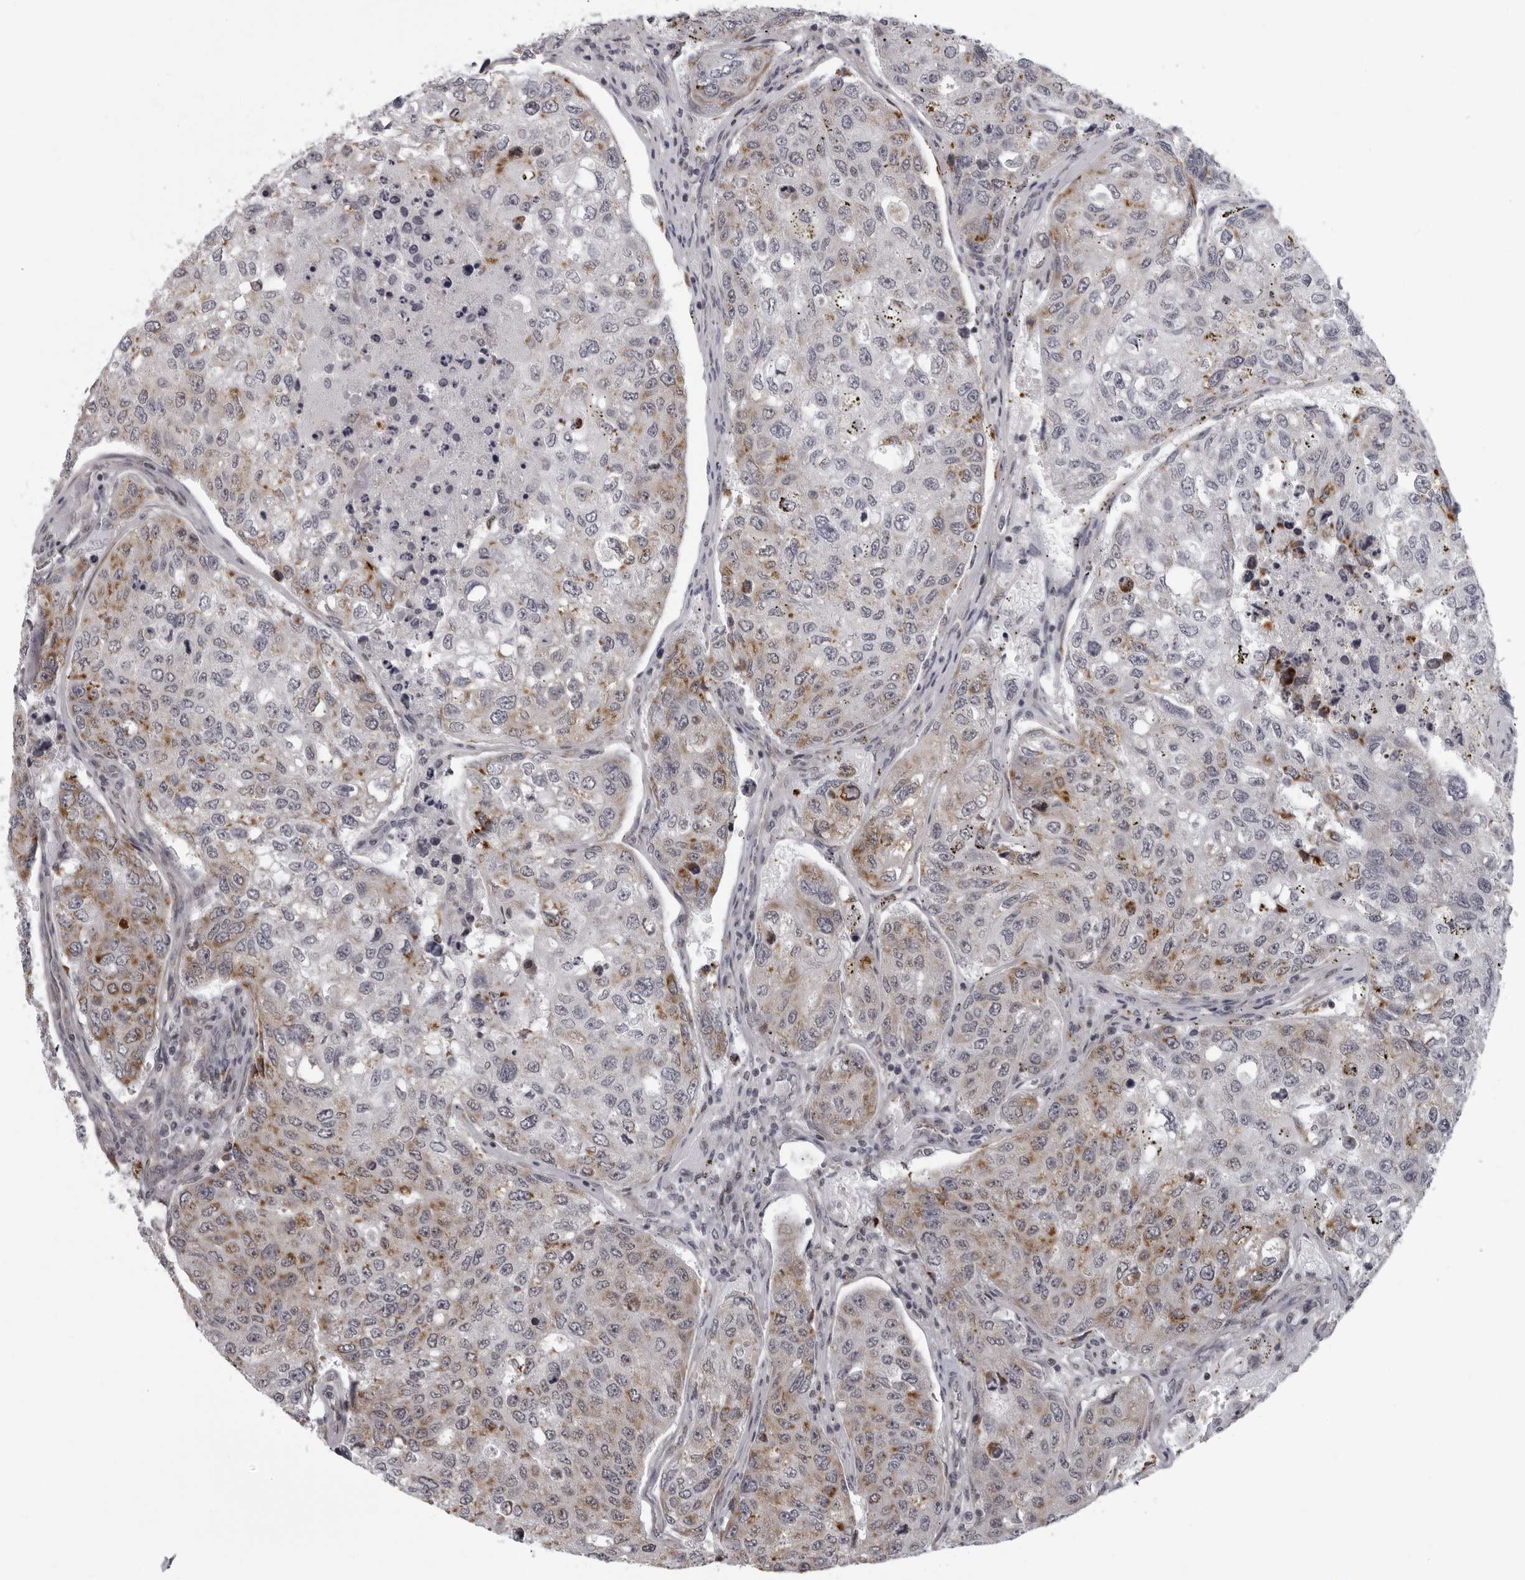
{"staining": {"intensity": "moderate", "quantity": "25%-75%", "location": "cytoplasmic/membranous"}, "tissue": "urothelial cancer", "cell_type": "Tumor cells", "image_type": "cancer", "snomed": [{"axis": "morphology", "description": "Urothelial carcinoma, High grade"}, {"axis": "topography", "description": "Lymph node"}, {"axis": "topography", "description": "Urinary bladder"}], "caption": "Urothelial cancer stained with a brown dye demonstrates moderate cytoplasmic/membranous positive expression in about 25%-75% of tumor cells.", "gene": "RTCA", "patient": {"sex": "male", "age": 51}}